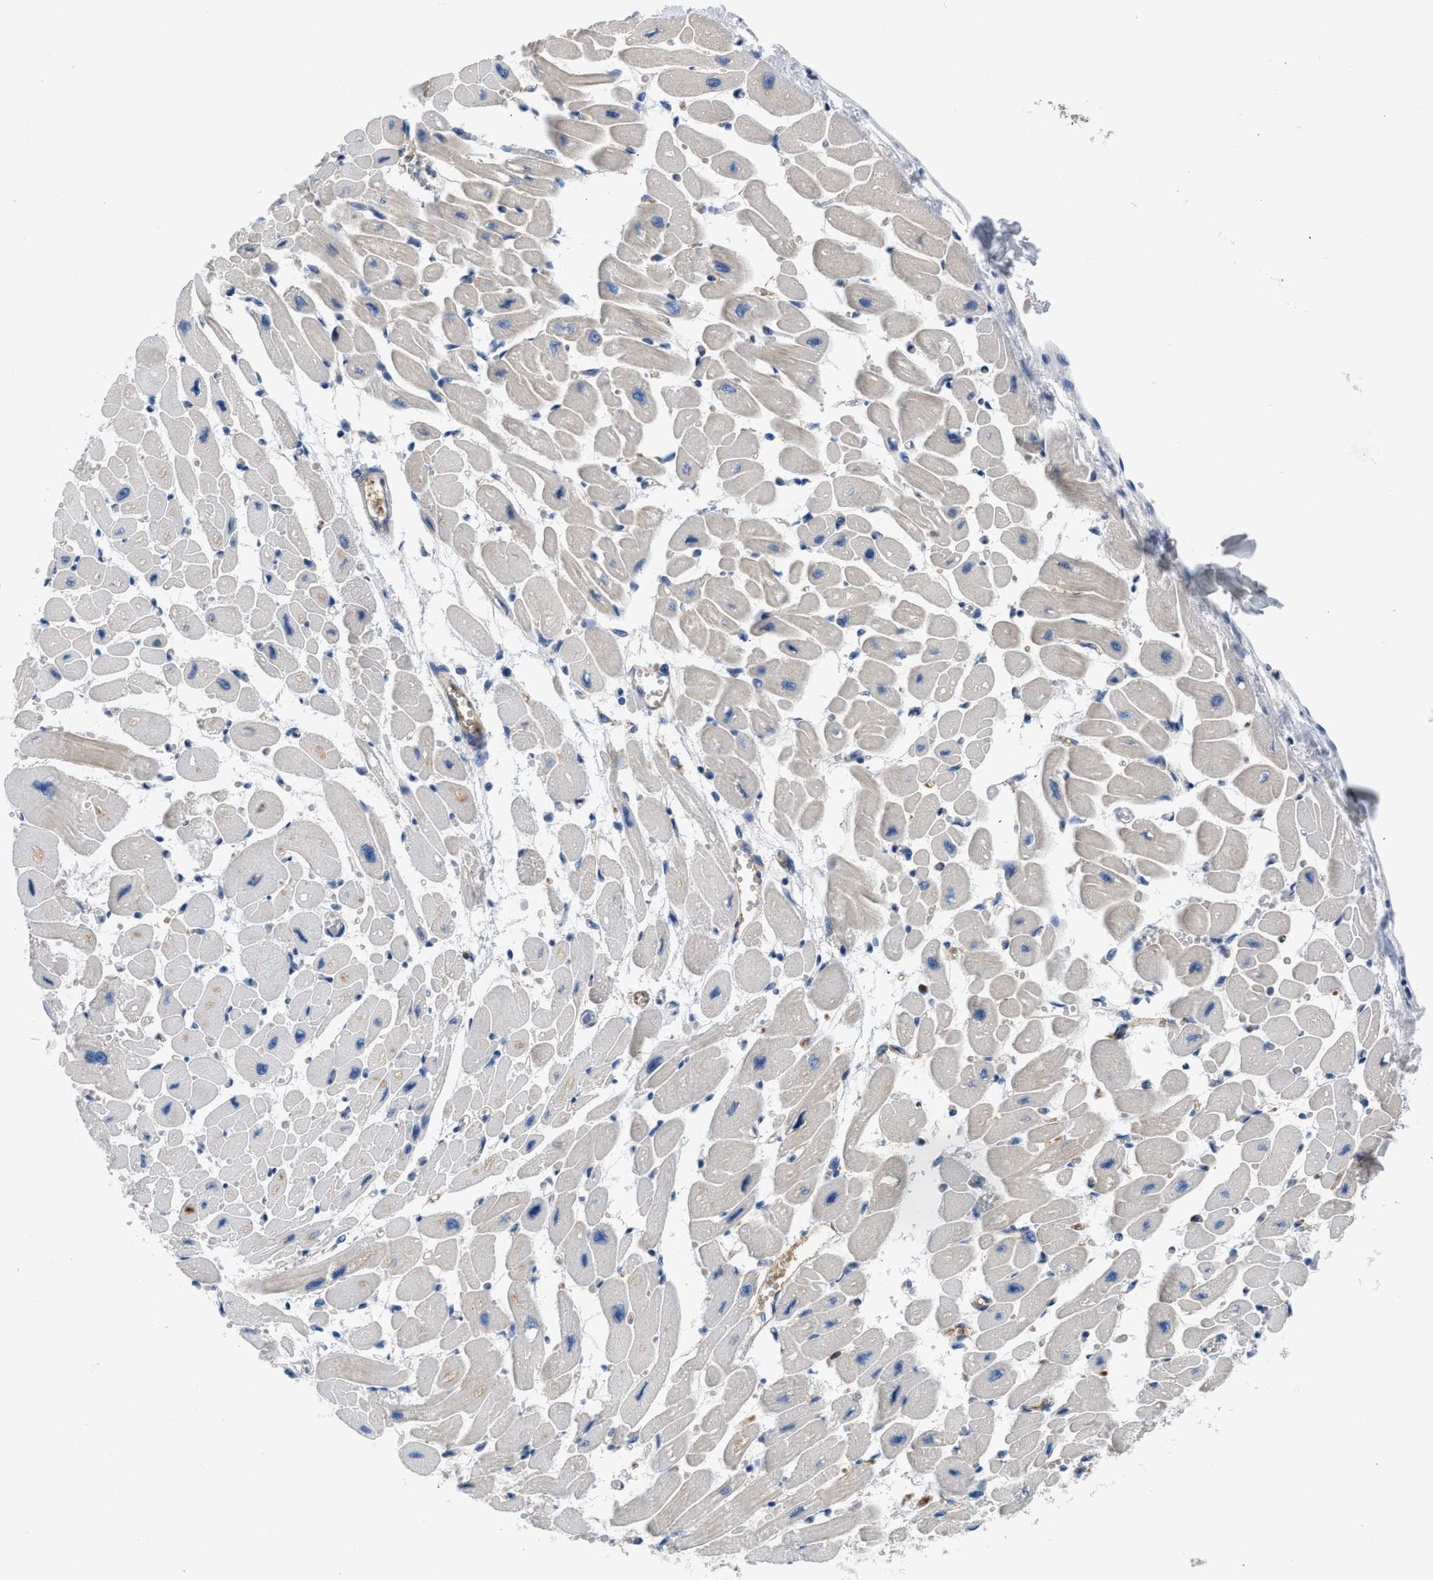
{"staining": {"intensity": "moderate", "quantity": "<25%", "location": "cytoplasmic/membranous"}, "tissue": "heart muscle", "cell_type": "Cardiomyocytes", "image_type": "normal", "snomed": [{"axis": "morphology", "description": "Normal tissue, NOS"}, {"axis": "topography", "description": "Heart"}], "caption": "Immunohistochemistry (DAB (3,3'-diaminobenzidine)) staining of benign human heart muscle shows moderate cytoplasmic/membranous protein expression in about <25% of cardiomyocytes. (Brightfield microscopy of DAB IHC at high magnification).", "gene": "C1S", "patient": {"sex": "female", "age": 54}}